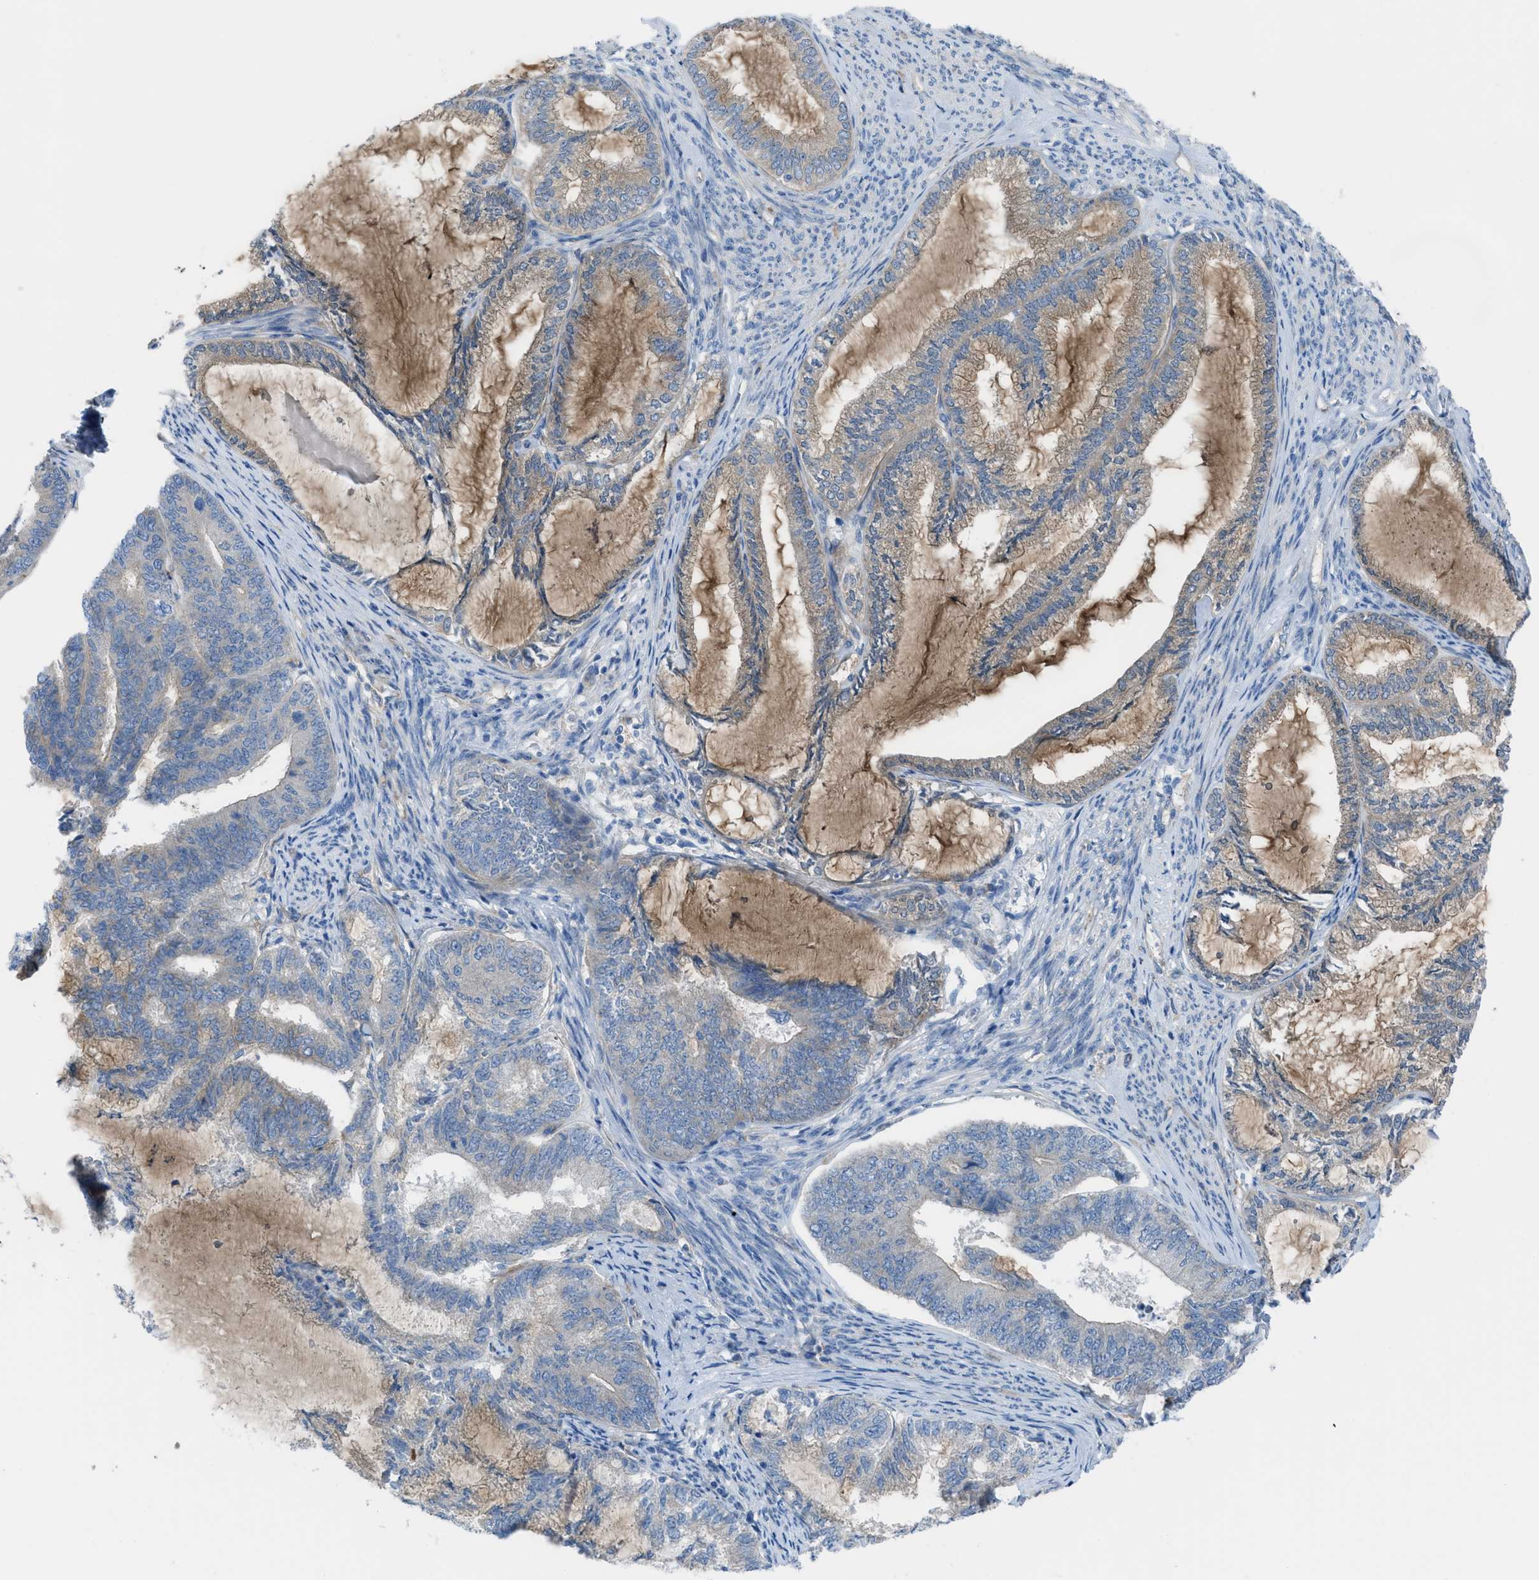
{"staining": {"intensity": "weak", "quantity": "25%-75%", "location": "cytoplasmic/membranous"}, "tissue": "endometrial cancer", "cell_type": "Tumor cells", "image_type": "cancer", "snomed": [{"axis": "morphology", "description": "Adenocarcinoma, NOS"}, {"axis": "topography", "description": "Endometrium"}], "caption": "Human endometrial cancer (adenocarcinoma) stained with a brown dye reveals weak cytoplasmic/membranous positive expression in approximately 25%-75% of tumor cells.", "gene": "EGFR", "patient": {"sex": "female", "age": 86}}